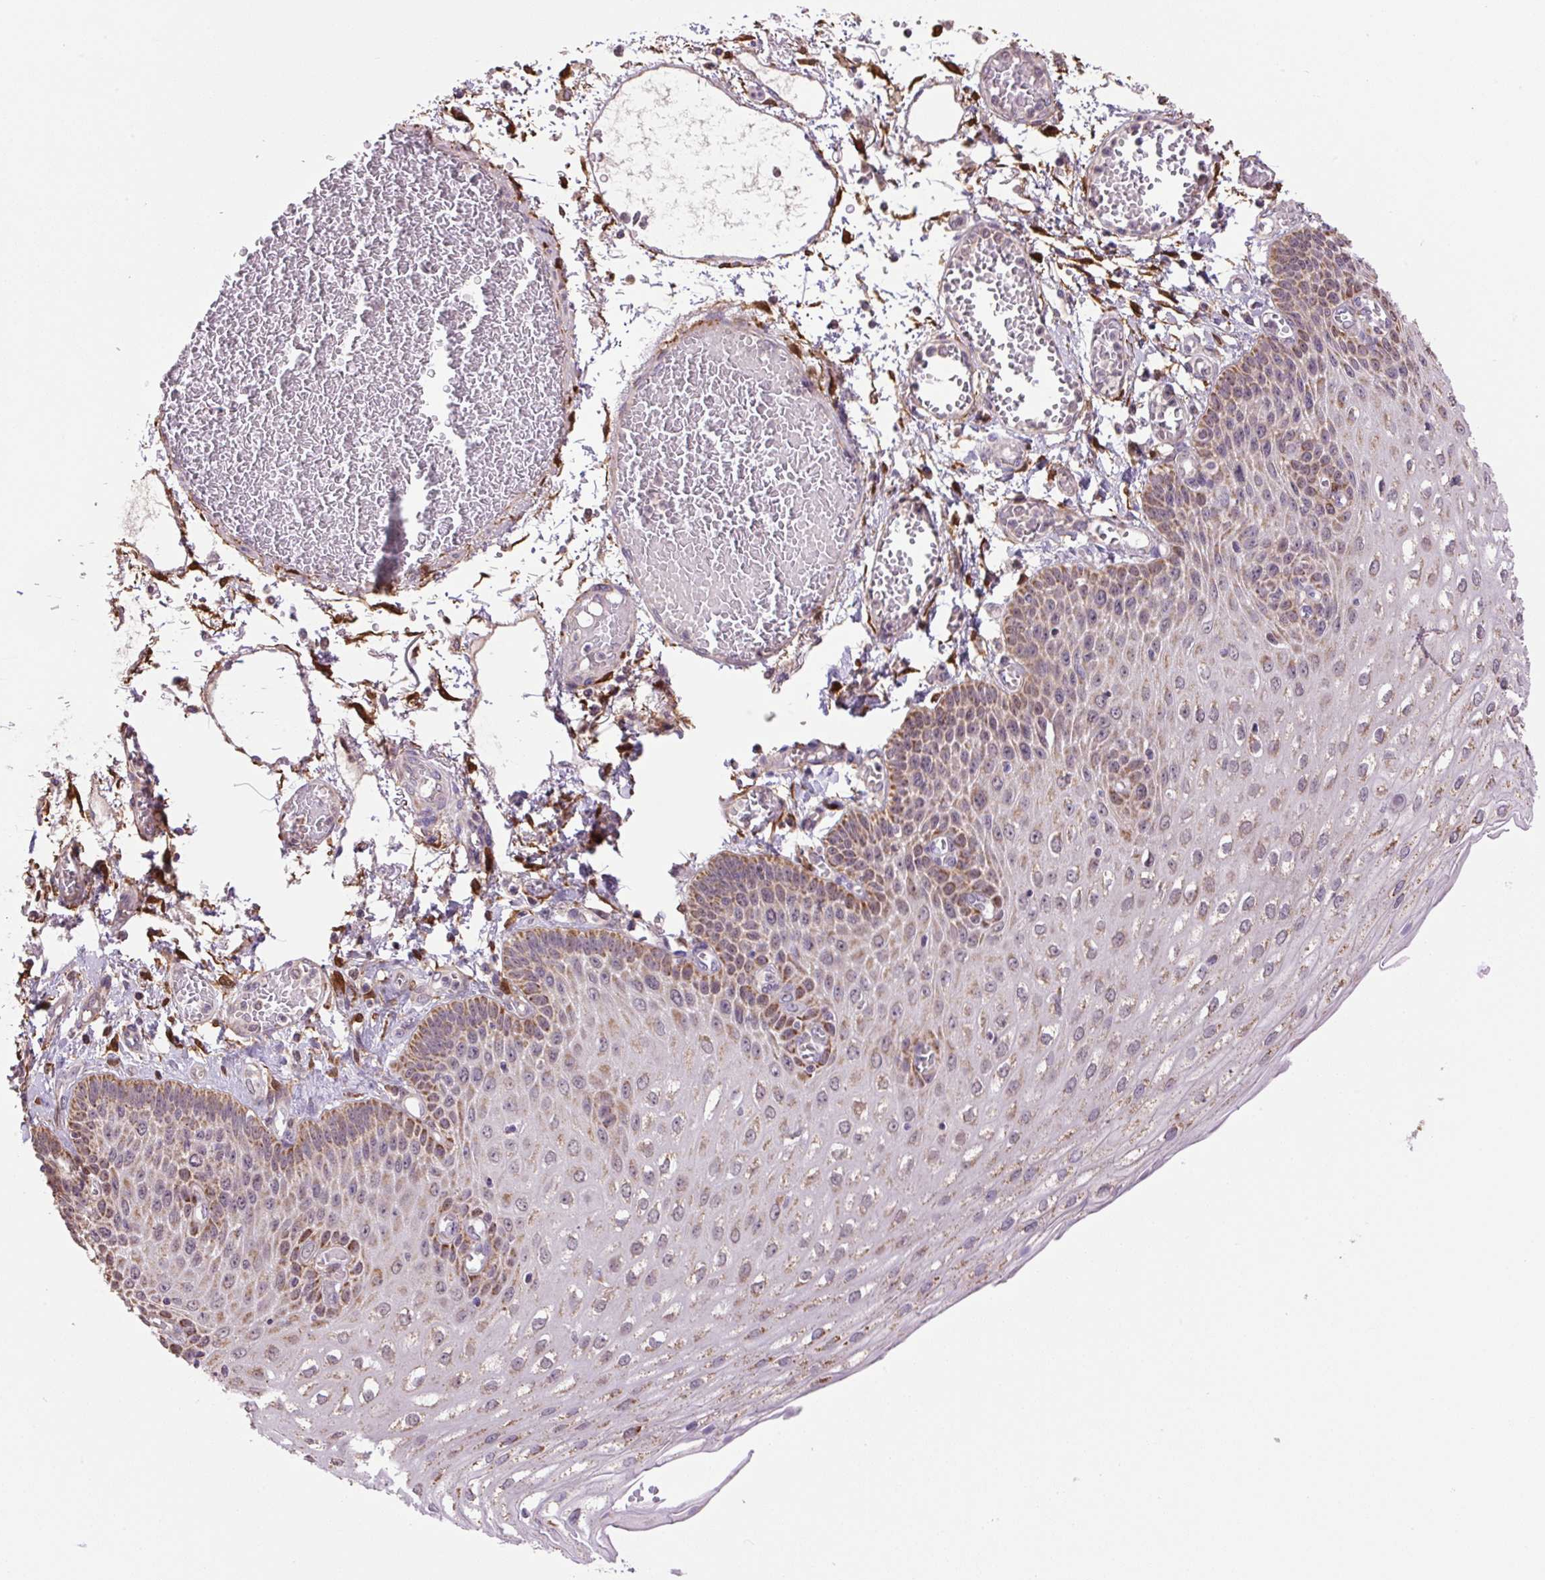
{"staining": {"intensity": "moderate", "quantity": "25%-75%", "location": "cytoplasmic/membranous,nuclear"}, "tissue": "esophagus", "cell_type": "Squamous epithelial cells", "image_type": "normal", "snomed": [{"axis": "morphology", "description": "Normal tissue, NOS"}, {"axis": "morphology", "description": "Adenocarcinoma, NOS"}, {"axis": "topography", "description": "Esophagus"}], "caption": "Esophagus stained with a brown dye displays moderate cytoplasmic/membranous,nuclear positive expression in approximately 25%-75% of squamous epithelial cells.", "gene": "SGF29", "patient": {"sex": "male", "age": 81}}